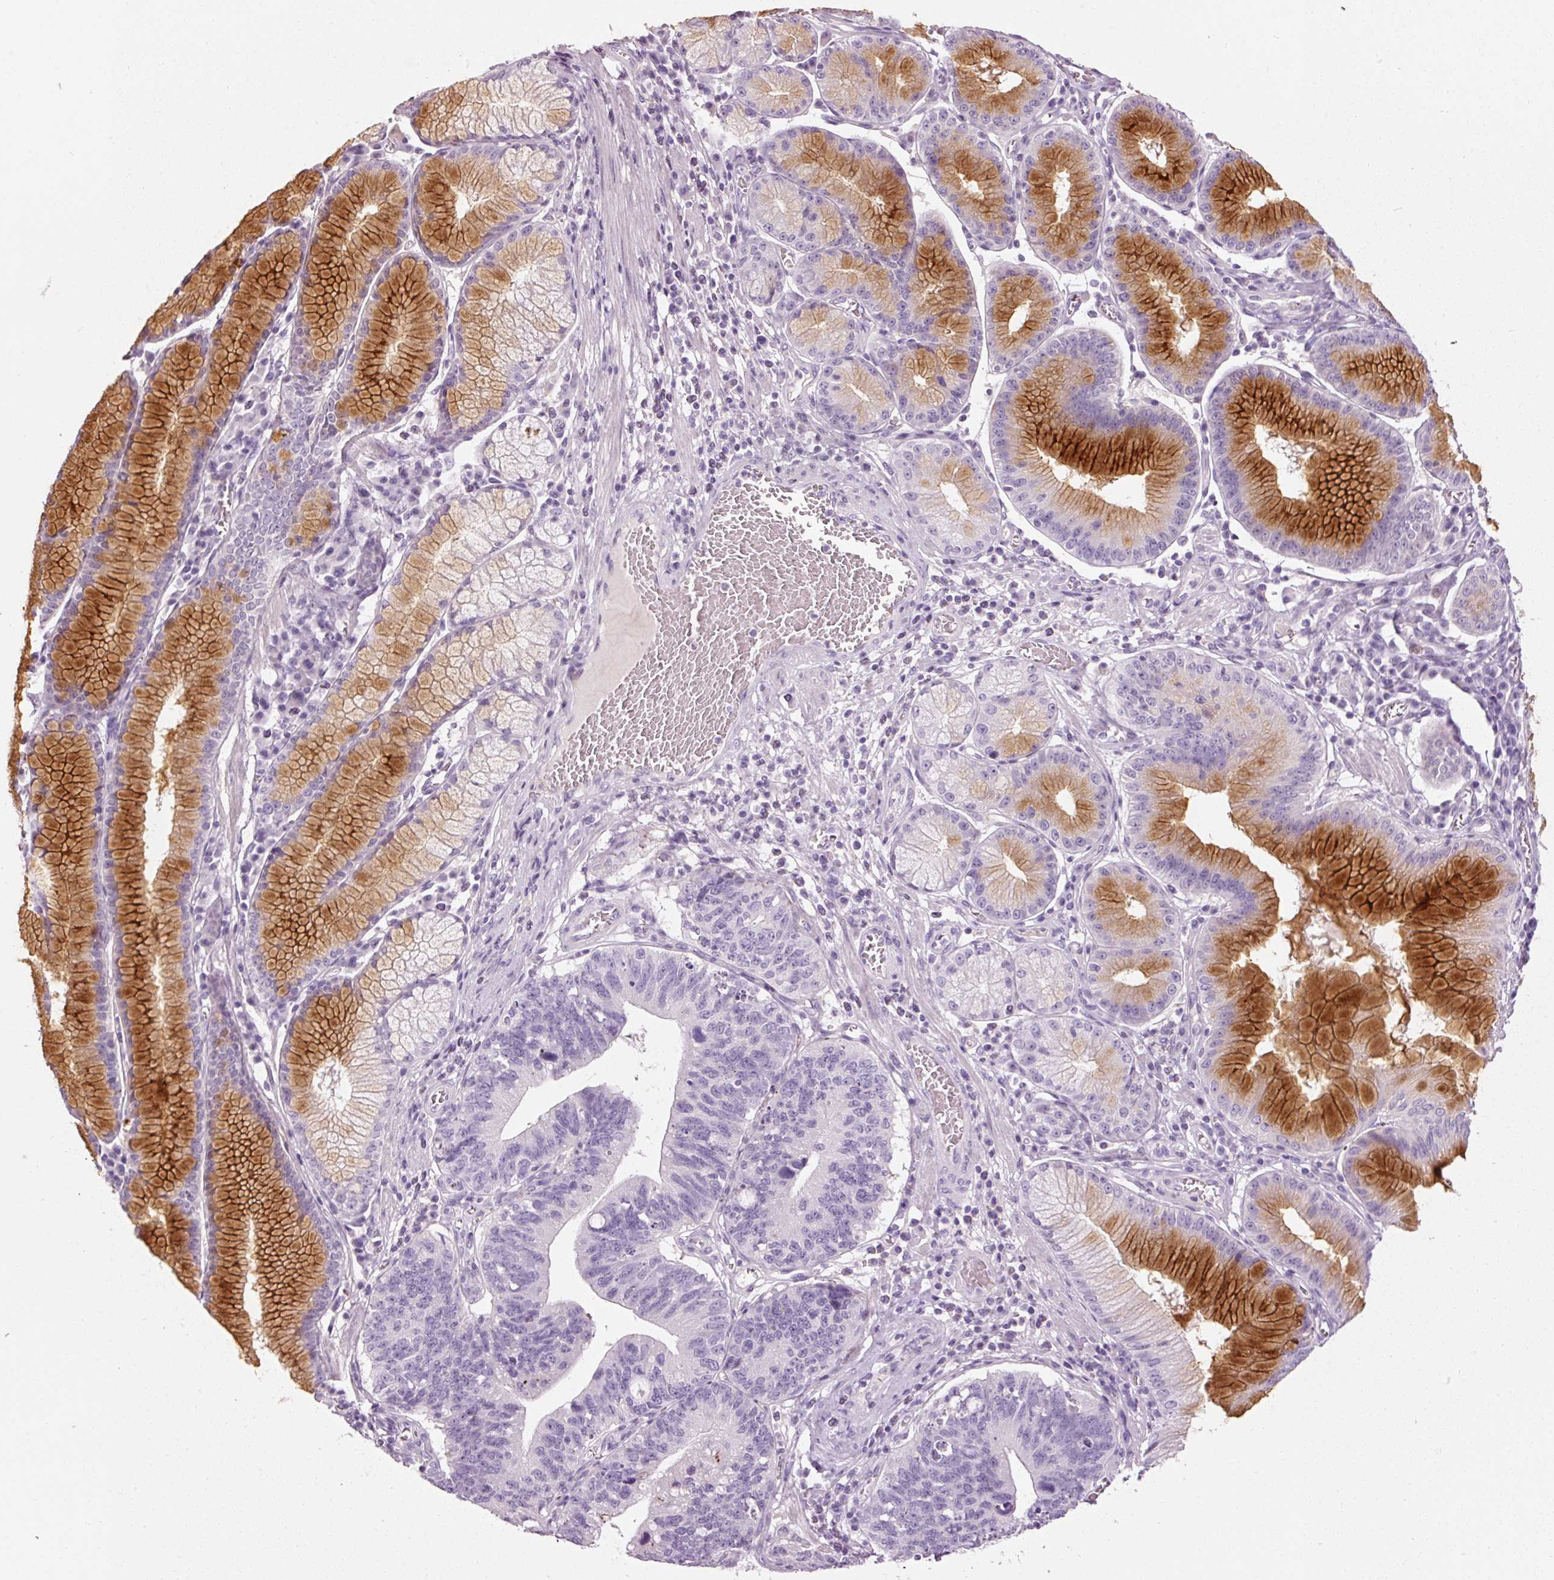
{"staining": {"intensity": "strong", "quantity": "25%-75%", "location": "cytoplasmic/membranous"}, "tissue": "stomach cancer", "cell_type": "Tumor cells", "image_type": "cancer", "snomed": [{"axis": "morphology", "description": "Adenocarcinoma, NOS"}, {"axis": "topography", "description": "Stomach"}], "caption": "Protein expression analysis of stomach adenocarcinoma exhibits strong cytoplasmic/membranous expression in about 25%-75% of tumor cells.", "gene": "MUC5AC", "patient": {"sex": "male", "age": 59}}